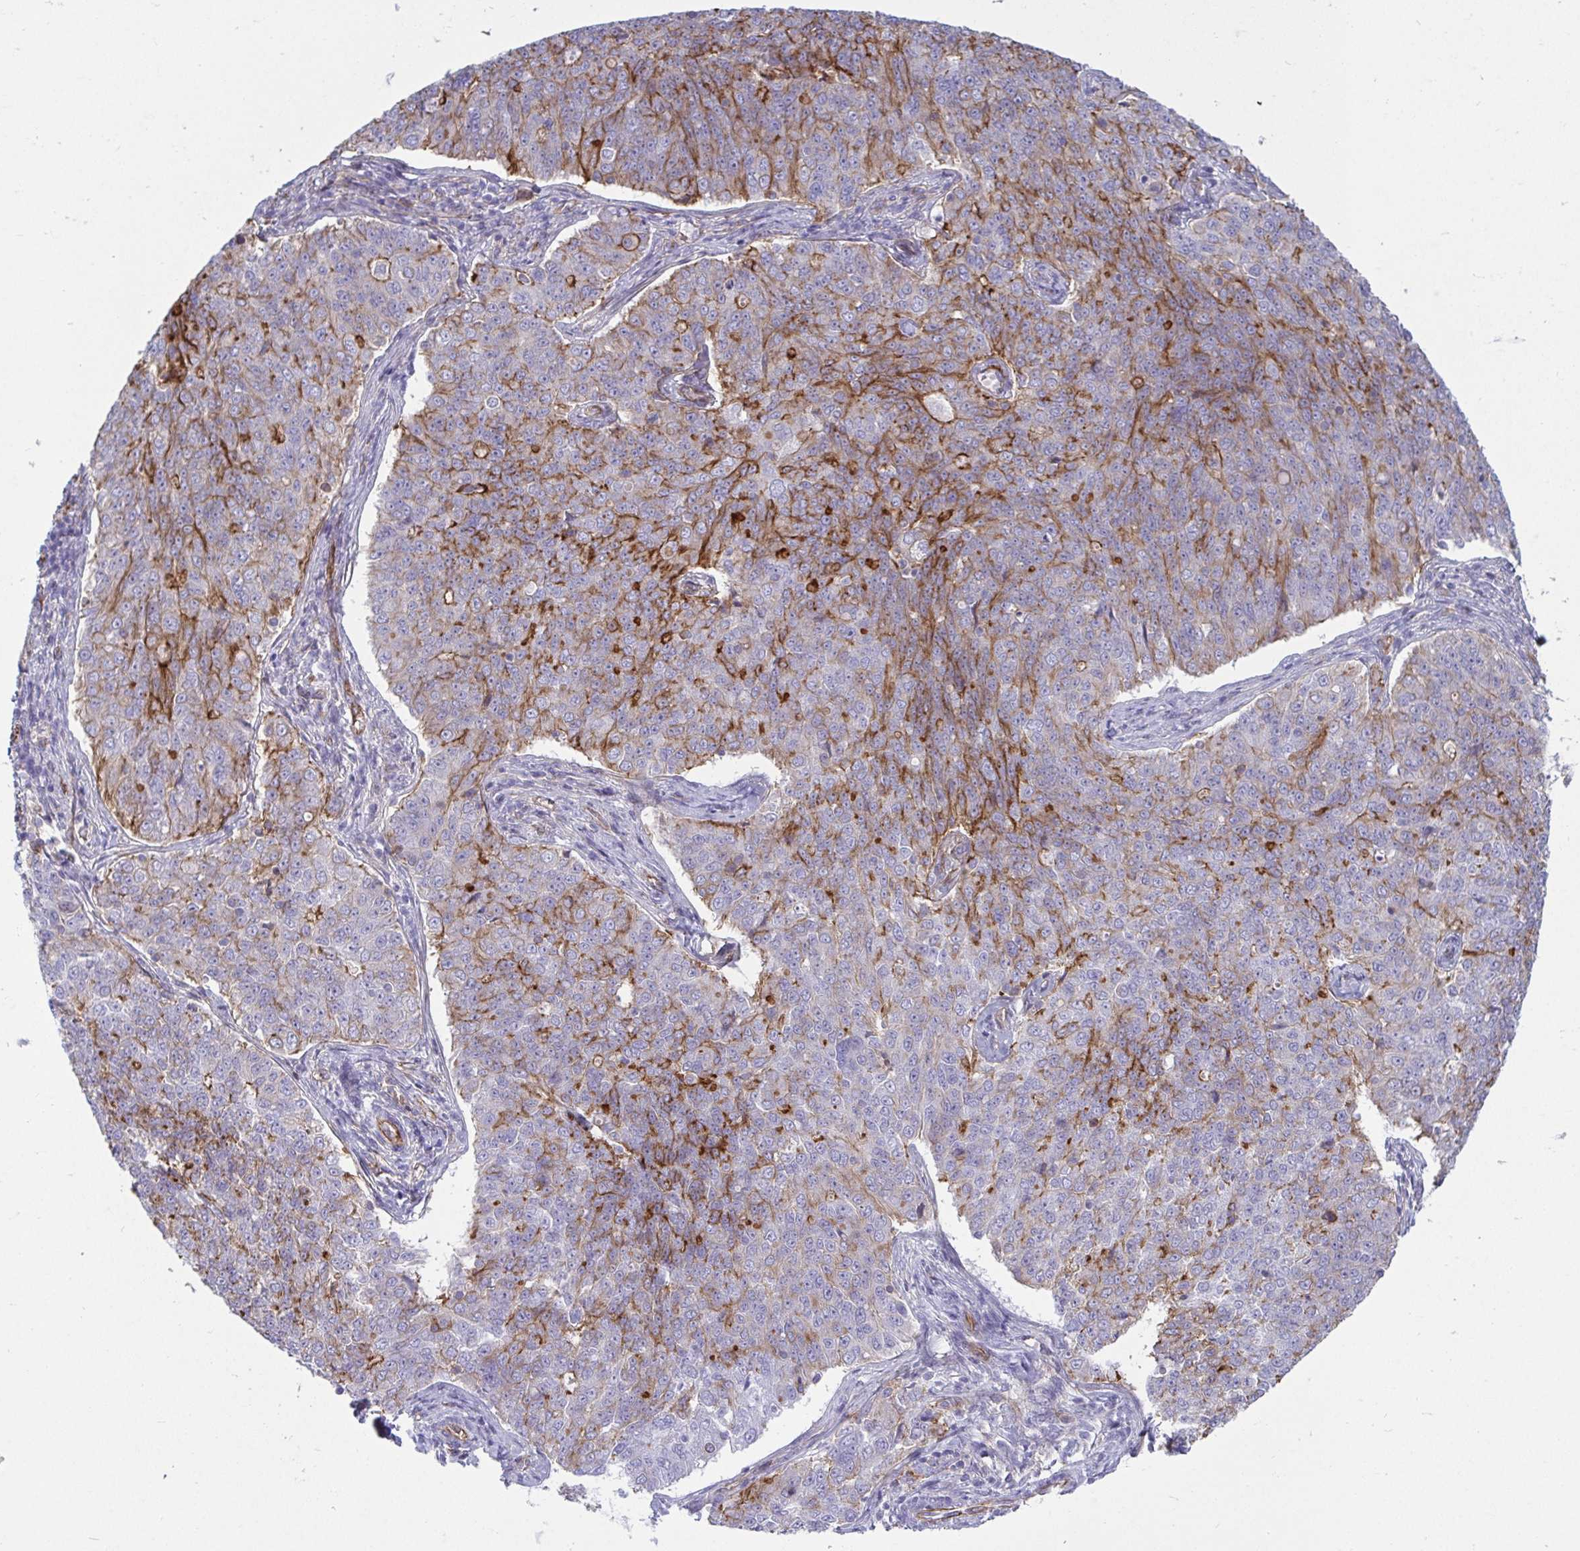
{"staining": {"intensity": "moderate", "quantity": "25%-75%", "location": "cytoplasmic/membranous"}, "tissue": "endometrial cancer", "cell_type": "Tumor cells", "image_type": "cancer", "snomed": [{"axis": "morphology", "description": "Adenocarcinoma, NOS"}, {"axis": "topography", "description": "Endometrium"}], "caption": "There is medium levels of moderate cytoplasmic/membranous expression in tumor cells of endometrial cancer (adenocarcinoma), as demonstrated by immunohistochemical staining (brown color).", "gene": "LIMA1", "patient": {"sex": "female", "age": 43}}